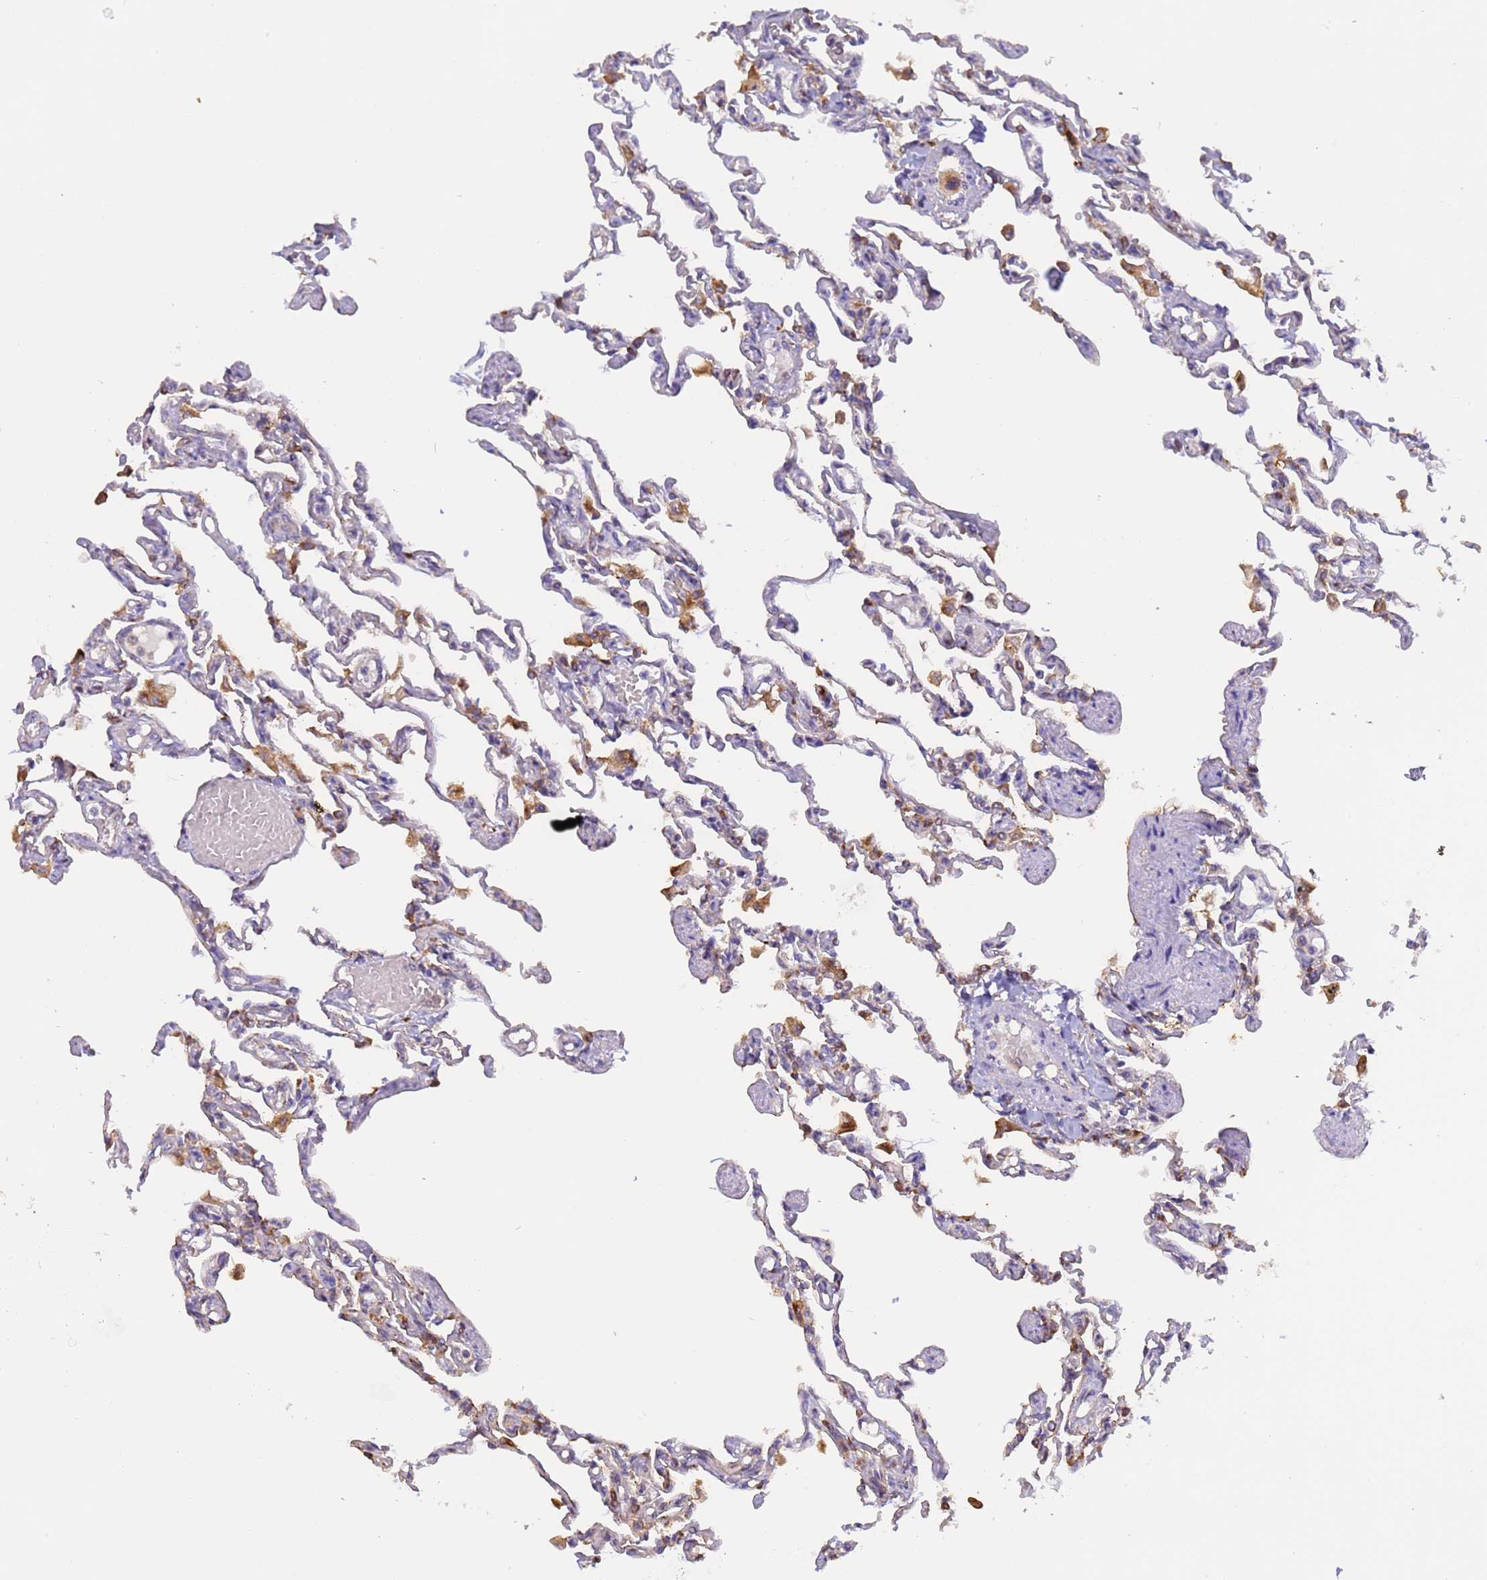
{"staining": {"intensity": "weak", "quantity": "<25%", "location": "cytoplasmic/membranous"}, "tissue": "lung", "cell_type": "Alveolar cells", "image_type": "normal", "snomed": [{"axis": "morphology", "description": "Normal tissue, NOS"}, {"axis": "topography", "description": "Lung"}], "caption": "Lung stained for a protein using immunohistochemistry displays no staining alveolar cells.", "gene": "M6PR", "patient": {"sex": "male", "age": 21}}